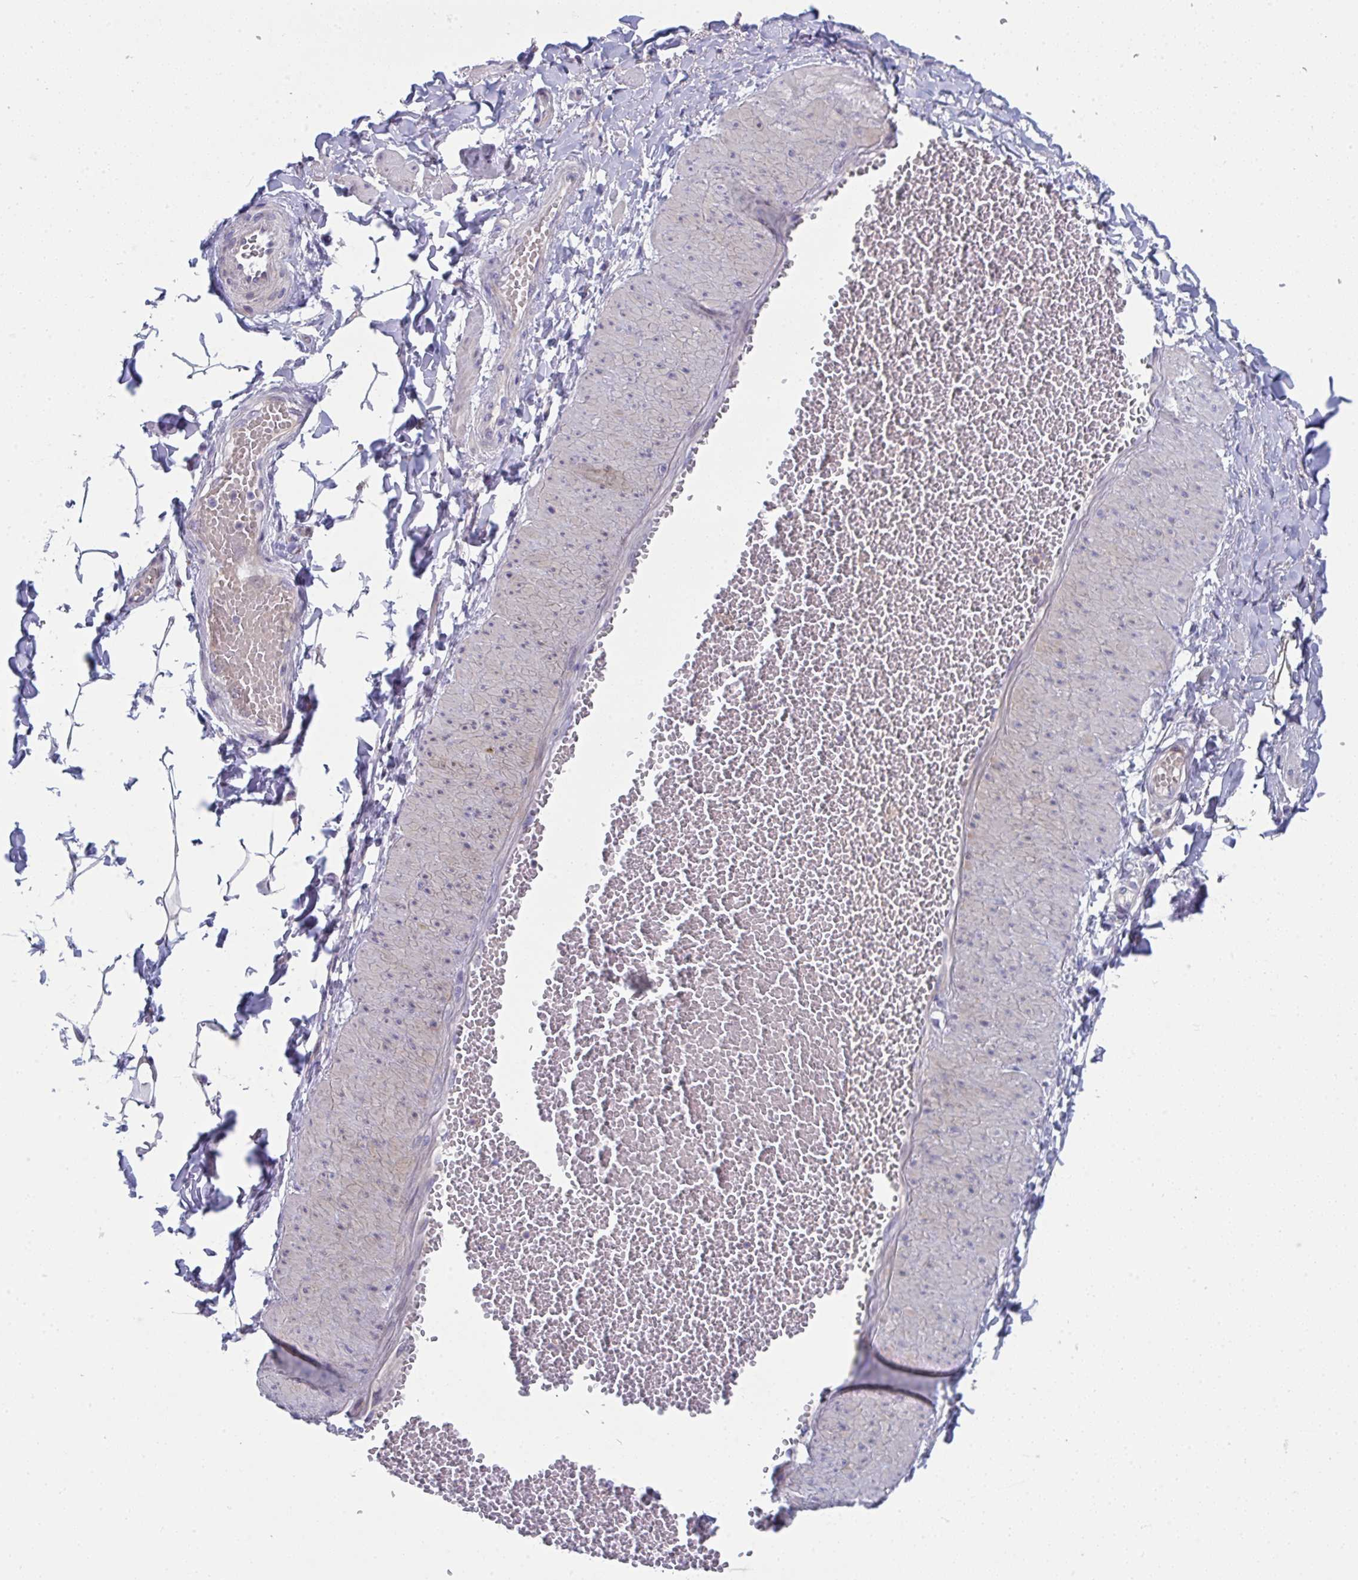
{"staining": {"intensity": "negative", "quantity": "none", "location": "none"}, "tissue": "adipose tissue", "cell_type": "Adipocytes", "image_type": "normal", "snomed": [{"axis": "morphology", "description": "Normal tissue, NOS"}, {"axis": "topography", "description": "Epididymis"}, {"axis": "topography", "description": "Peripheral nerve tissue"}], "caption": "An IHC image of normal adipose tissue is shown. There is no staining in adipocytes of adipose tissue.", "gene": "AOC2", "patient": {"sex": "male", "age": 32}}